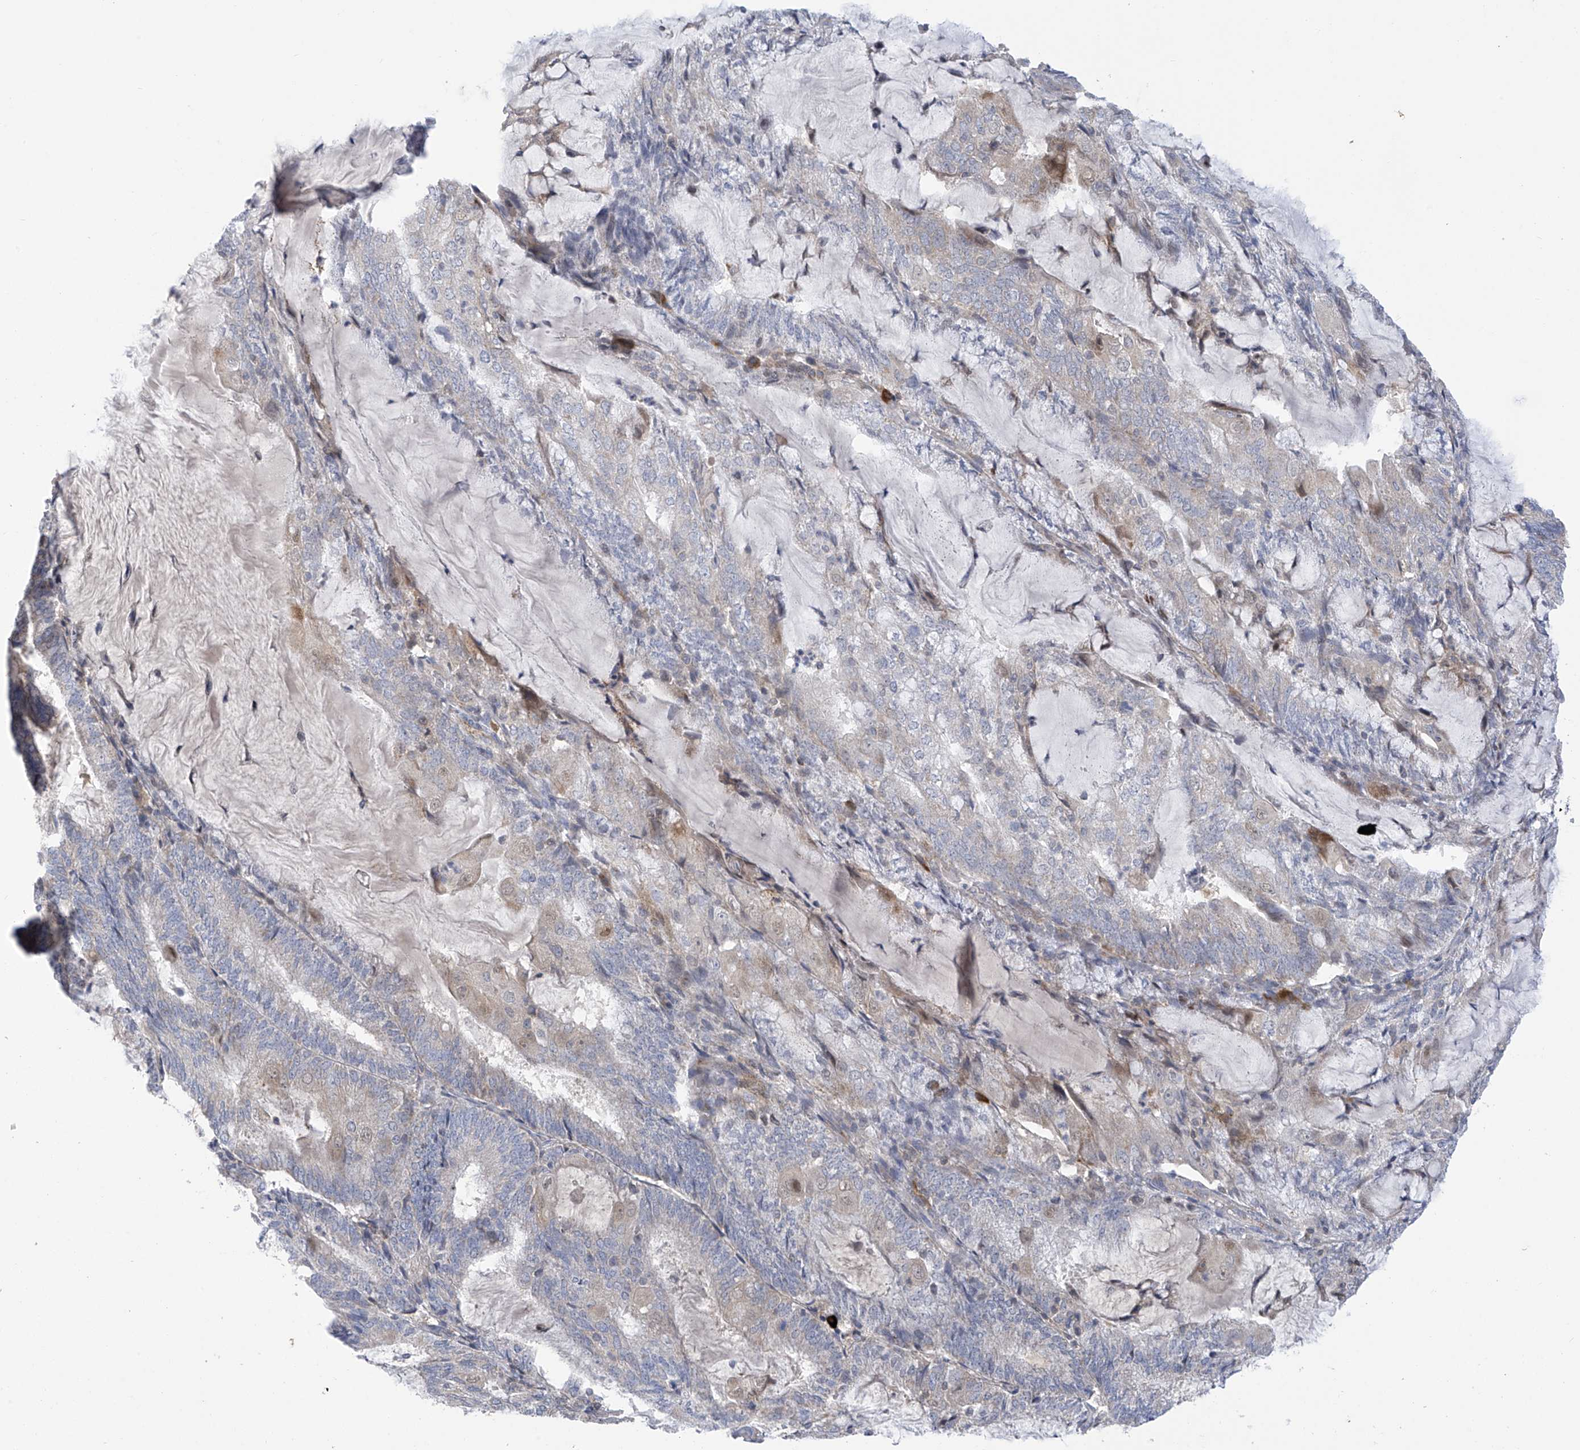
{"staining": {"intensity": "negative", "quantity": "none", "location": "none"}, "tissue": "endometrial cancer", "cell_type": "Tumor cells", "image_type": "cancer", "snomed": [{"axis": "morphology", "description": "Adenocarcinoma, NOS"}, {"axis": "topography", "description": "Endometrium"}], "caption": "Human endometrial cancer (adenocarcinoma) stained for a protein using immunohistochemistry shows no positivity in tumor cells.", "gene": "SLCO4A1", "patient": {"sex": "female", "age": 81}}